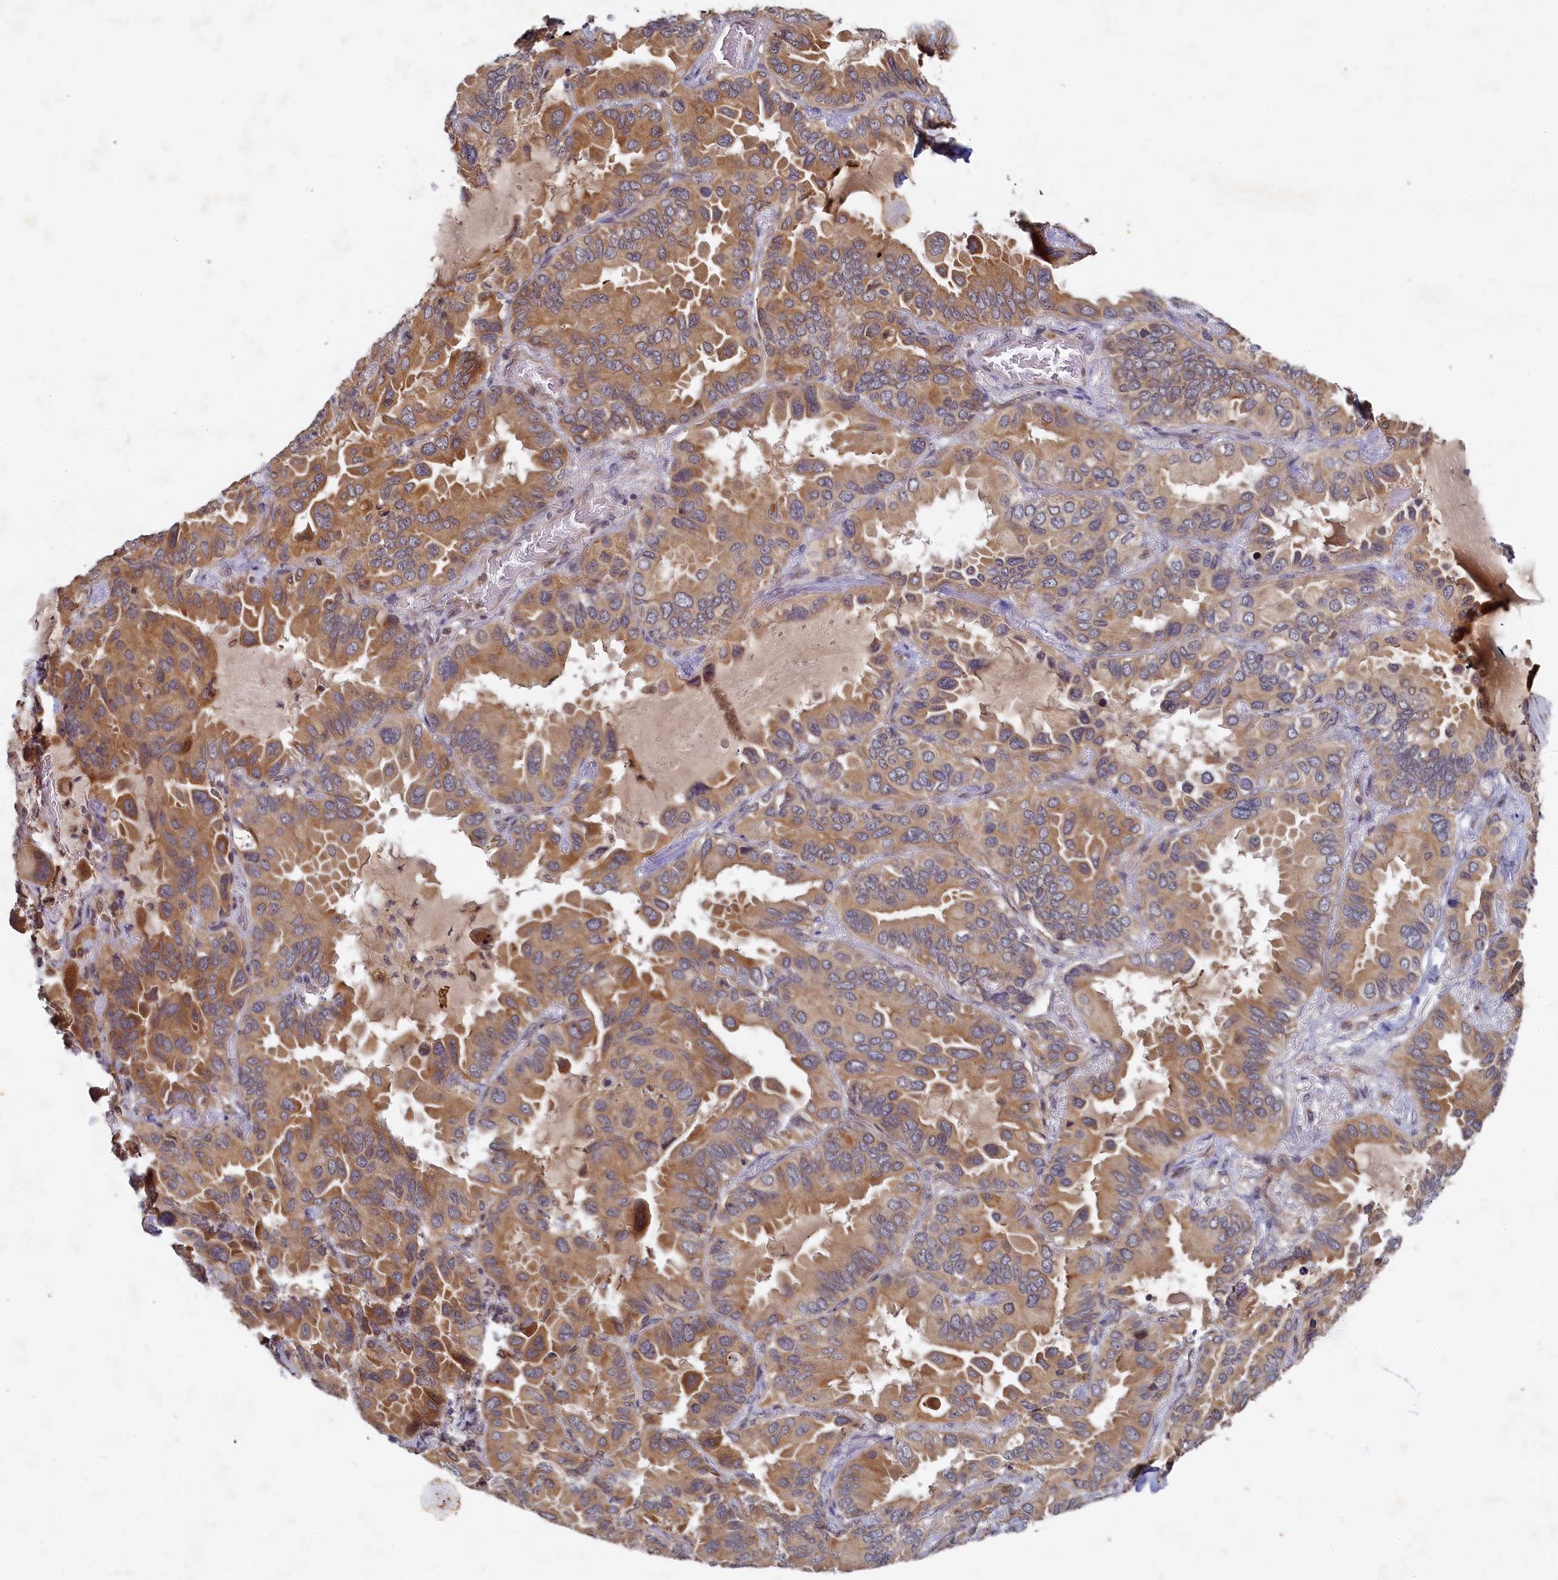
{"staining": {"intensity": "moderate", "quantity": ">75%", "location": "cytoplasmic/membranous"}, "tissue": "lung cancer", "cell_type": "Tumor cells", "image_type": "cancer", "snomed": [{"axis": "morphology", "description": "Adenocarcinoma, NOS"}, {"axis": "topography", "description": "Lung"}], "caption": "Immunohistochemistry of adenocarcinoma (lung) shows medium levels of moderate cytoplasmic/membranous staining in approximately >75% of tumor cells.", "gene": "CEP20", "patient": {"sex": "male", "age": 64}}